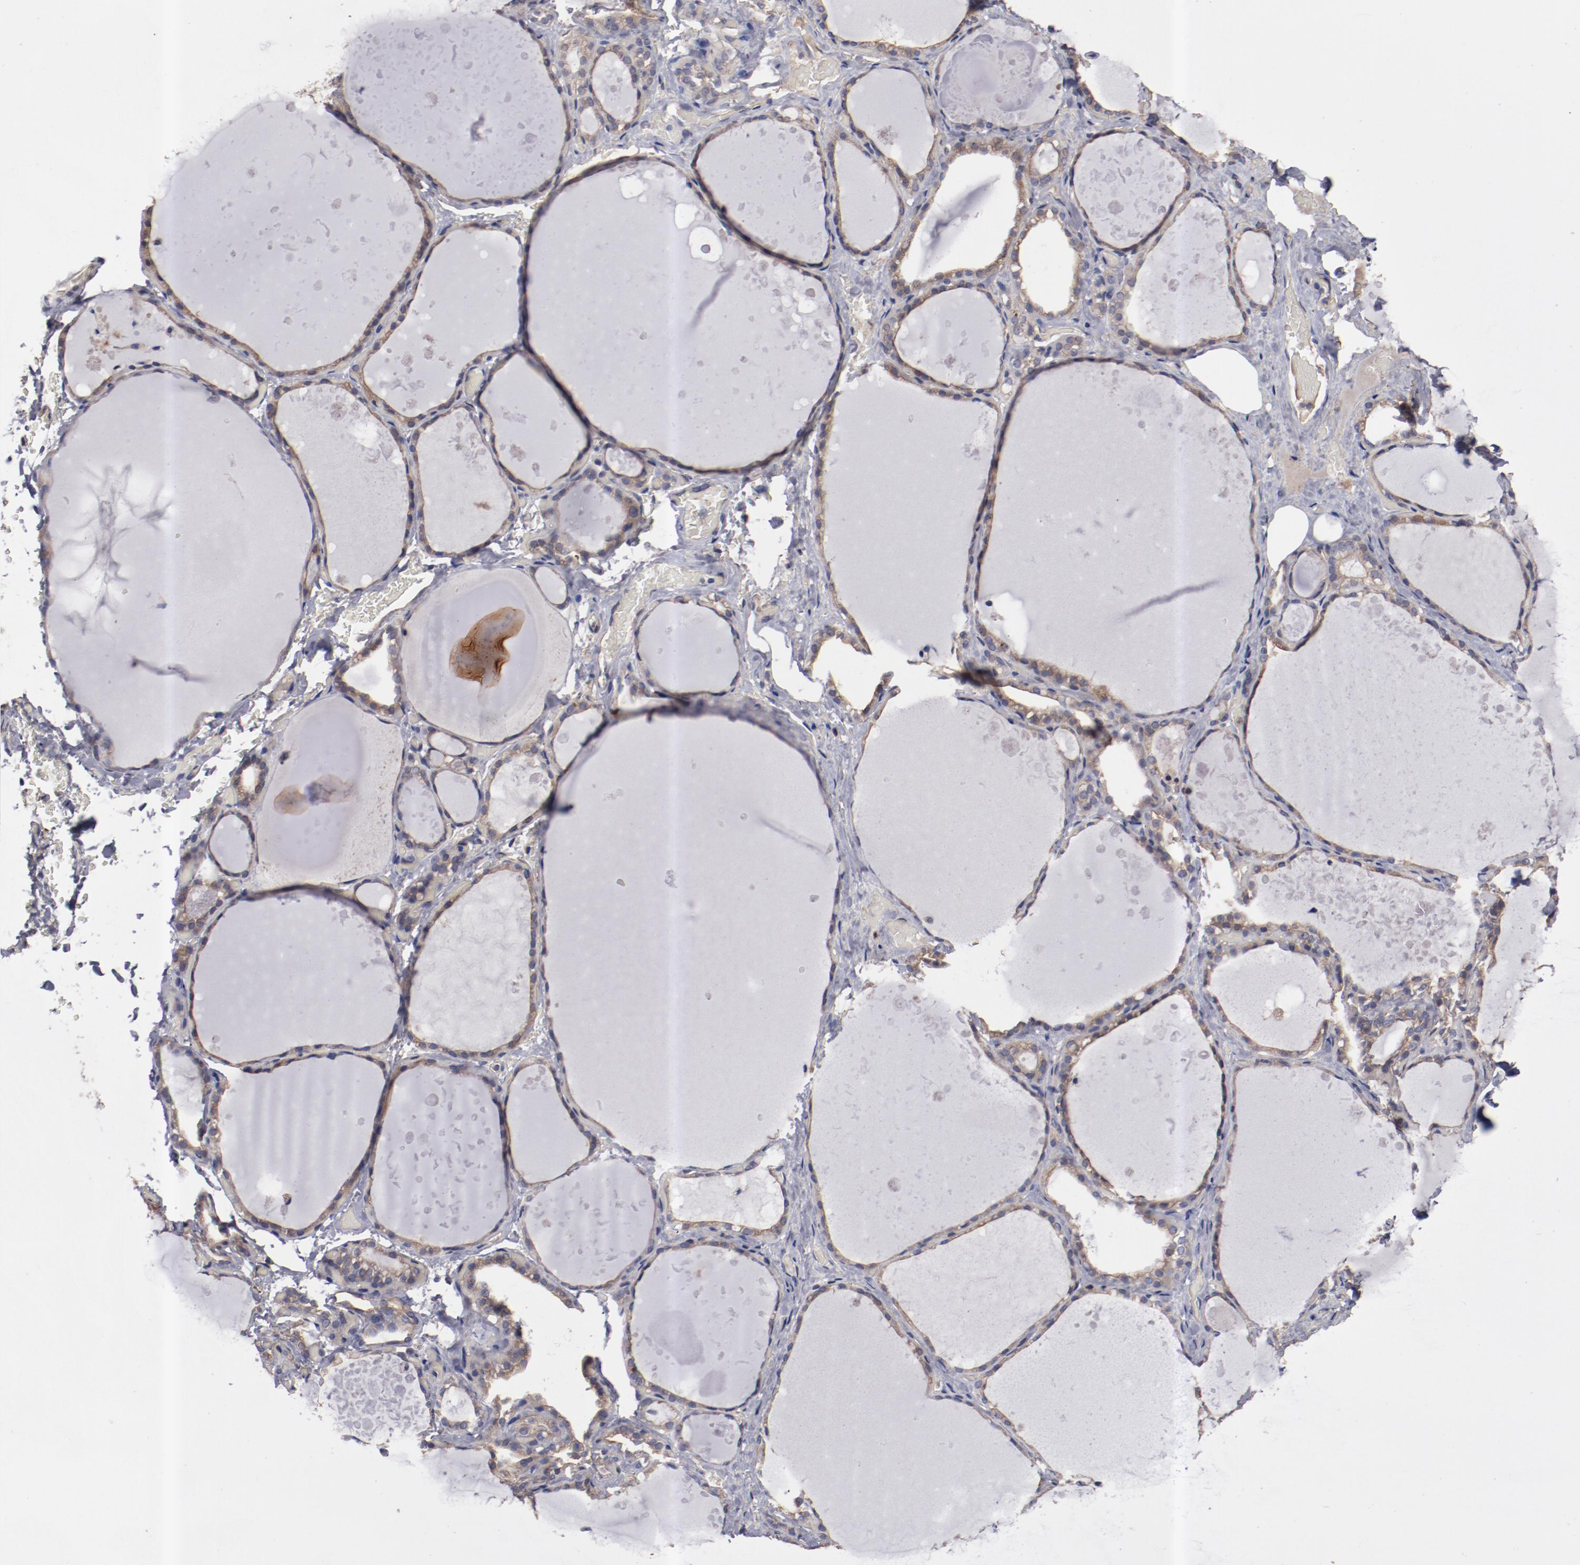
{"staining": {"intensity": "moderate", "quantity": "25%-75%", "location": "cytoplasmic/membranous"}, "tissue": "thyroid gland", "cell_type": "Glandular cells", "image_type": "normal", "snomed": [{"axis": "morphology", "description": "Normal tissue, NOS"}, {"axis": "topography", "description": "Thyroid gland"}], "caption": "Protein expression by immunohistochemistry (IHC) displays moderate cytoplasmic/membranous staining in about 25%-75% of glandular cells in benign thyroid gland.", "gene": "DNAAF2", "patient": {"sex": "male", "age": 61}}